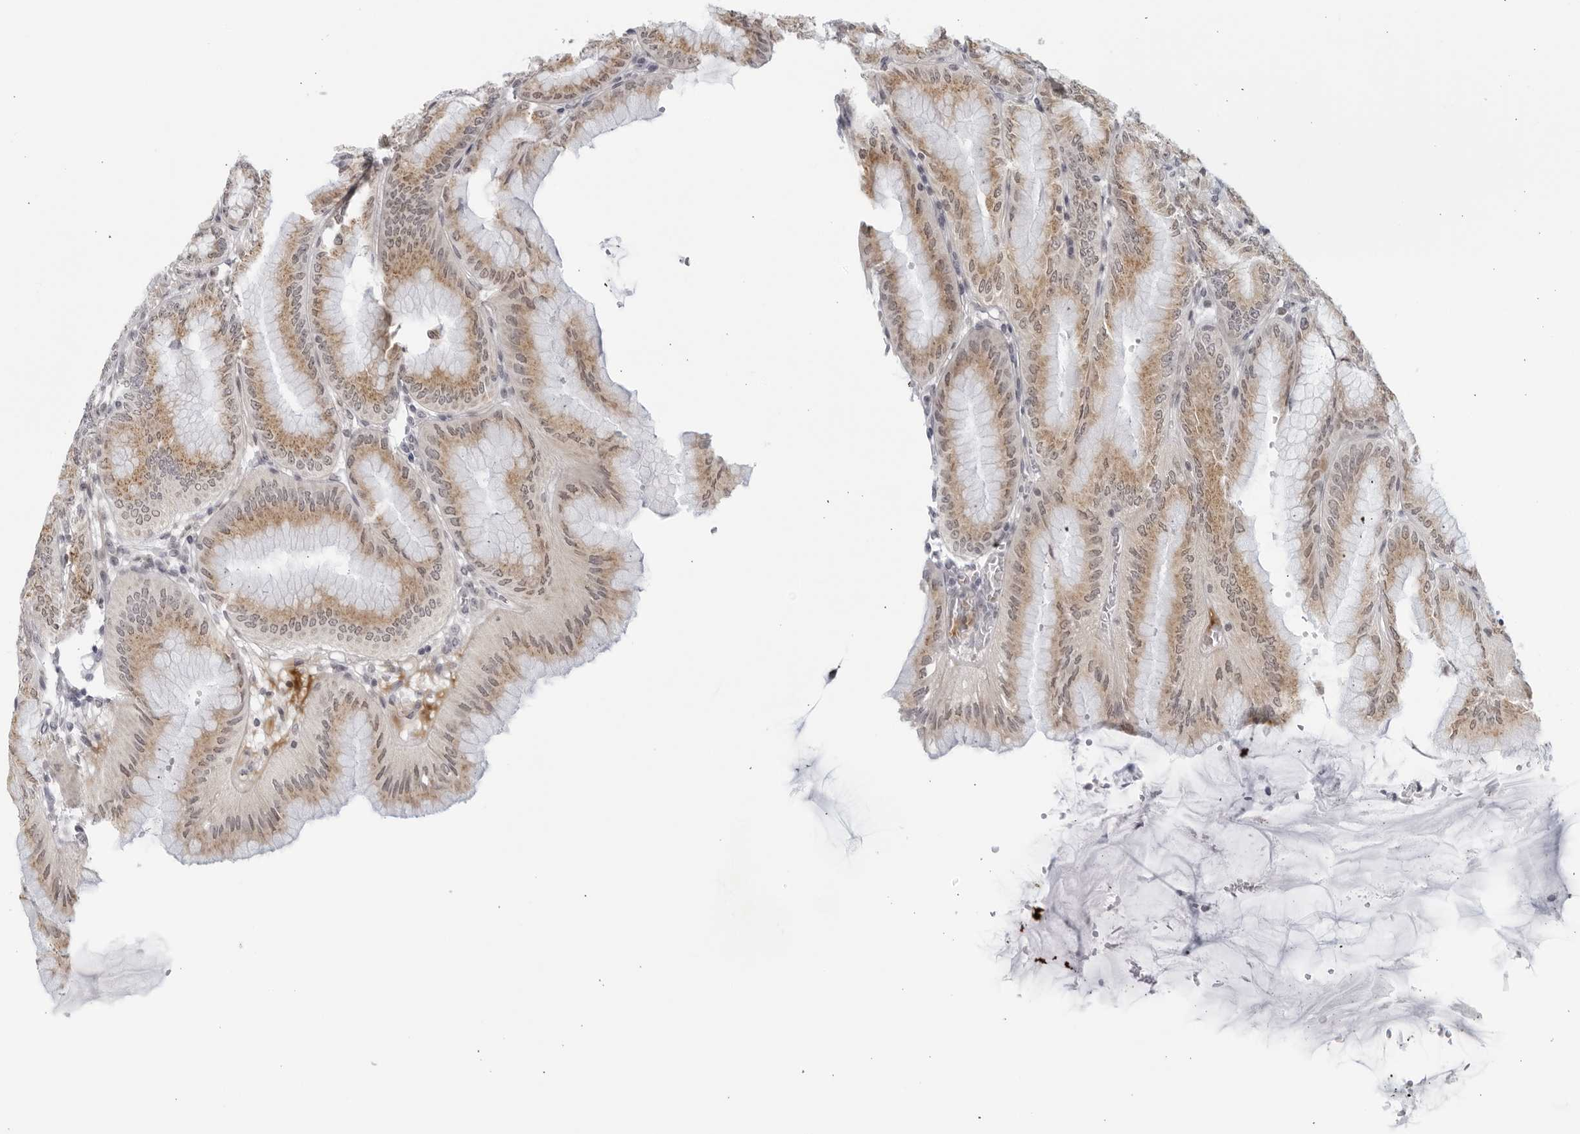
{"staining": {"intensity": "strong", "quantity": "25%-75%", "location": "cytoplasmic/membranous"}, "tissue": "stomach", "cell_type": "Glandular cells", "image_type": "normal", "snomed": [{"axis": "morphology", "description": "Normal tissue, NOS"}, {"axis": "topography", "description": "Stomach, lower"}], "caption": "The photomicrograph reveals a brown stain indicating the presence of a protein in the cytoplasmic/membranous of glandular cells in stomach.", "gene": "WDTC1", "patient": {"sex": "male", "age": 71}}